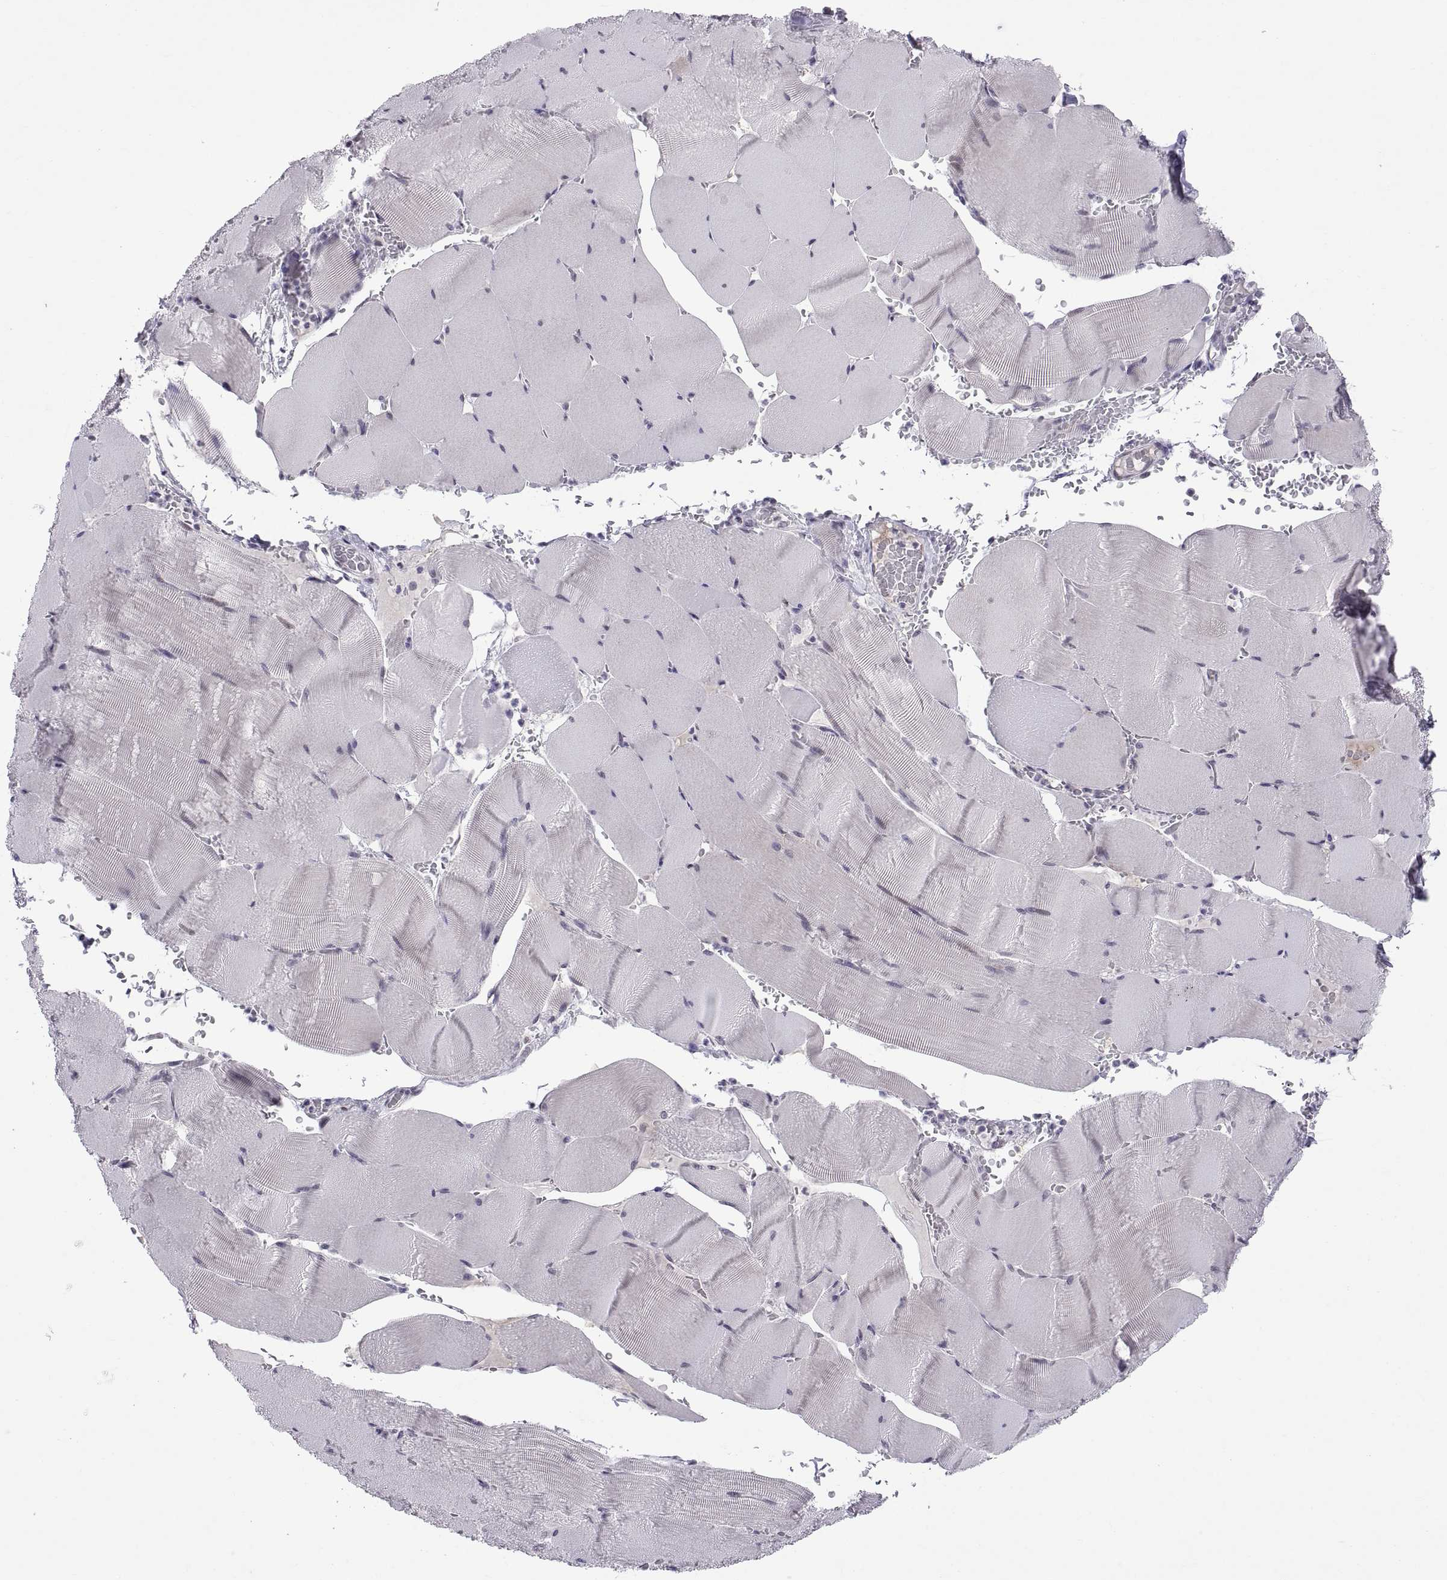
{"staining": {"intensity": "negative", "quantity": "none", "location": "none"}, "tissue": "skeletal muscle", "cell_type": "Myocytes", "image_type": "normal", "snomed": [{"axis": "morphology", "description": "Normal tissue, NOS"}, {"axis": "topography", "description": "Skeletal muscle"}], "caption": "Image shows no protein staining in myocytes of benign skeletal muscle.", "gene": "KRT77", "patient": {"sex": "male", "age": 56}}